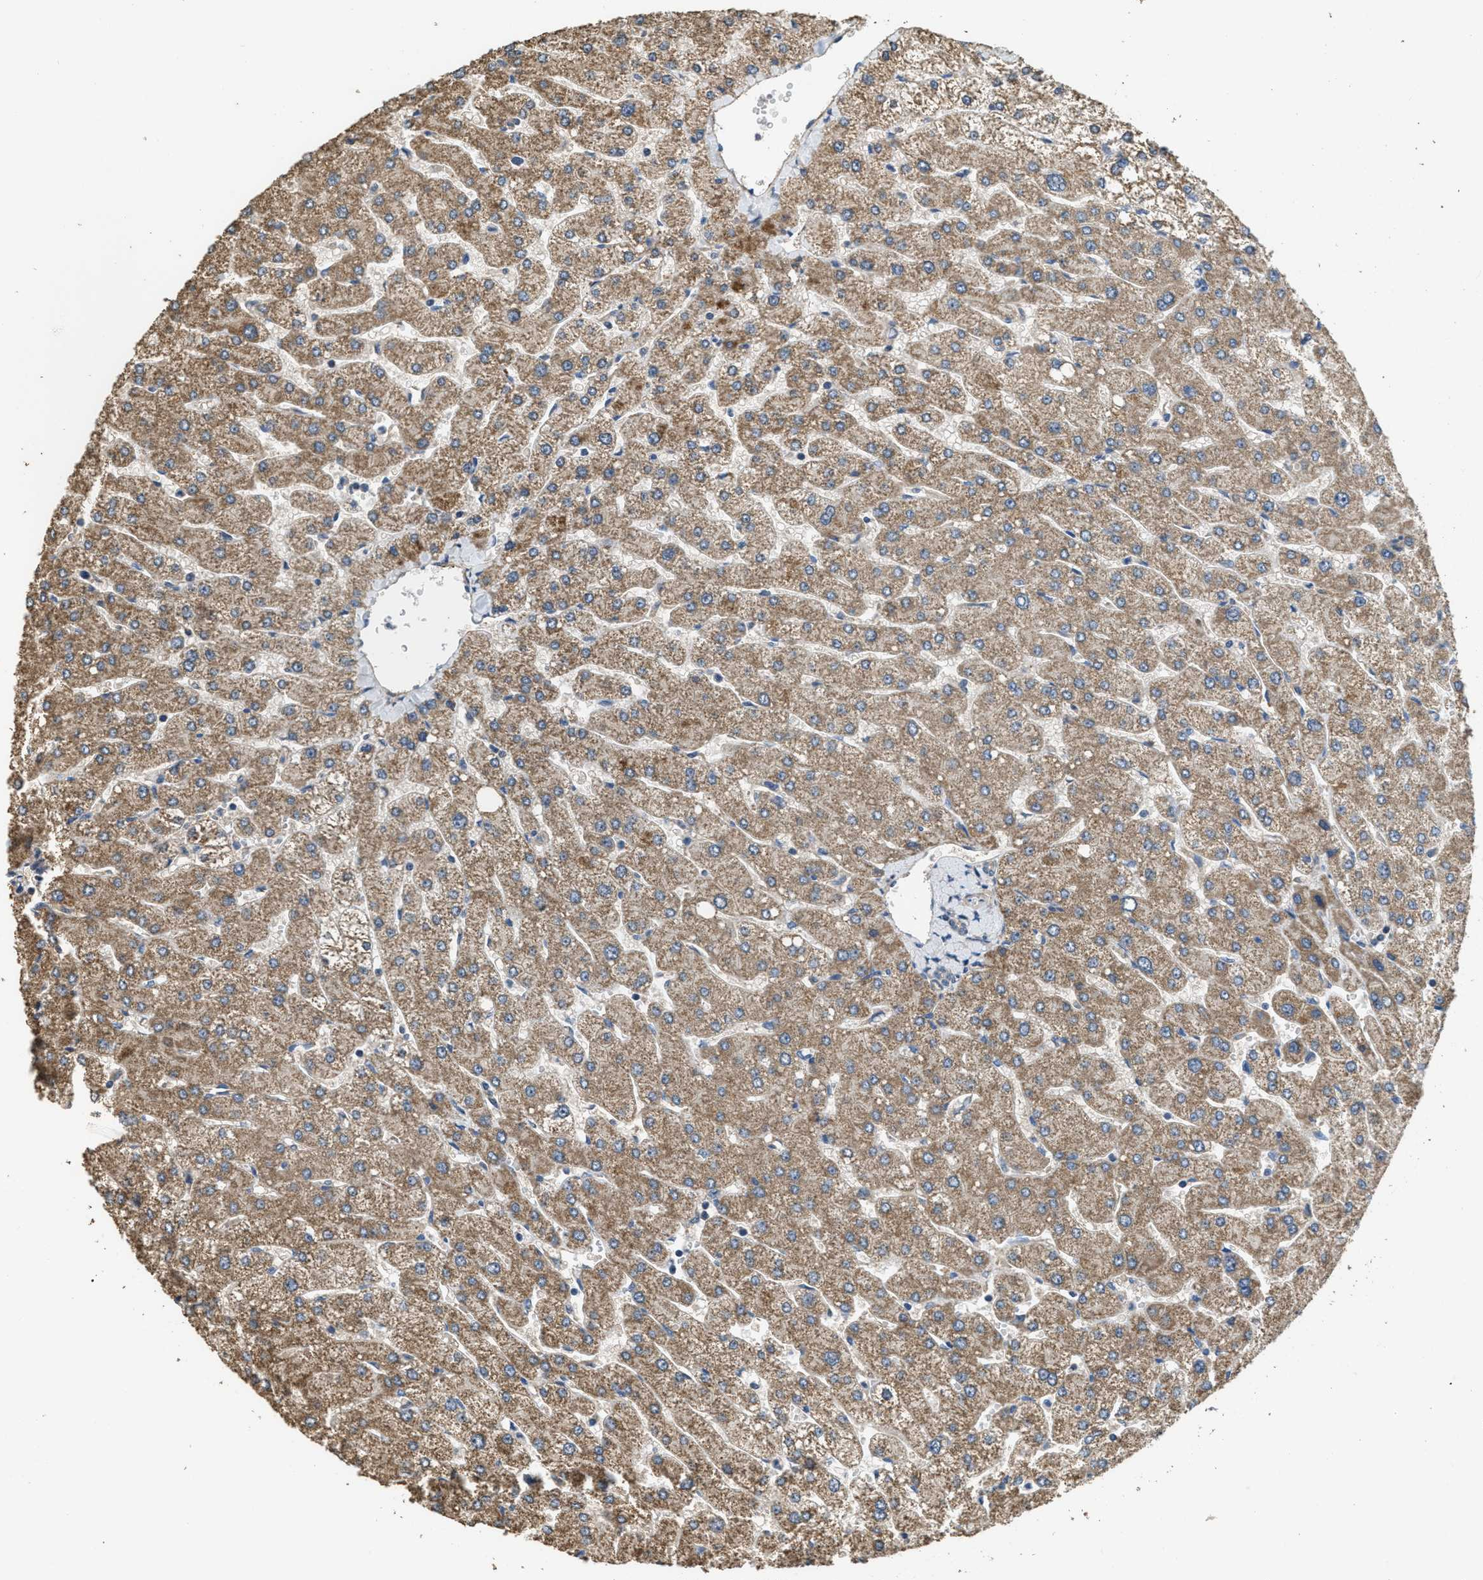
{"staining": {"intensity": "weak", "quantity": "25%-75%", "location": "cytoplasmic/membranous"}, "tissue": "liver", "cell_type": "Cholangiocytes", "image_type": "normal", "snomed": [{"axis": "morphology", "description": "Normal tissue, NOS"}, {"axis": "topography", "description": "Liver"}], "caption": "The photomicrograph reveals immunohistochemical staining of benign liver. There is weak cytoplasmic/membranous expression is present in approximately 25%-75% of cholangiocytes.", "gene": "THBS2", "patient": {"sex": "male", "age": 55}}